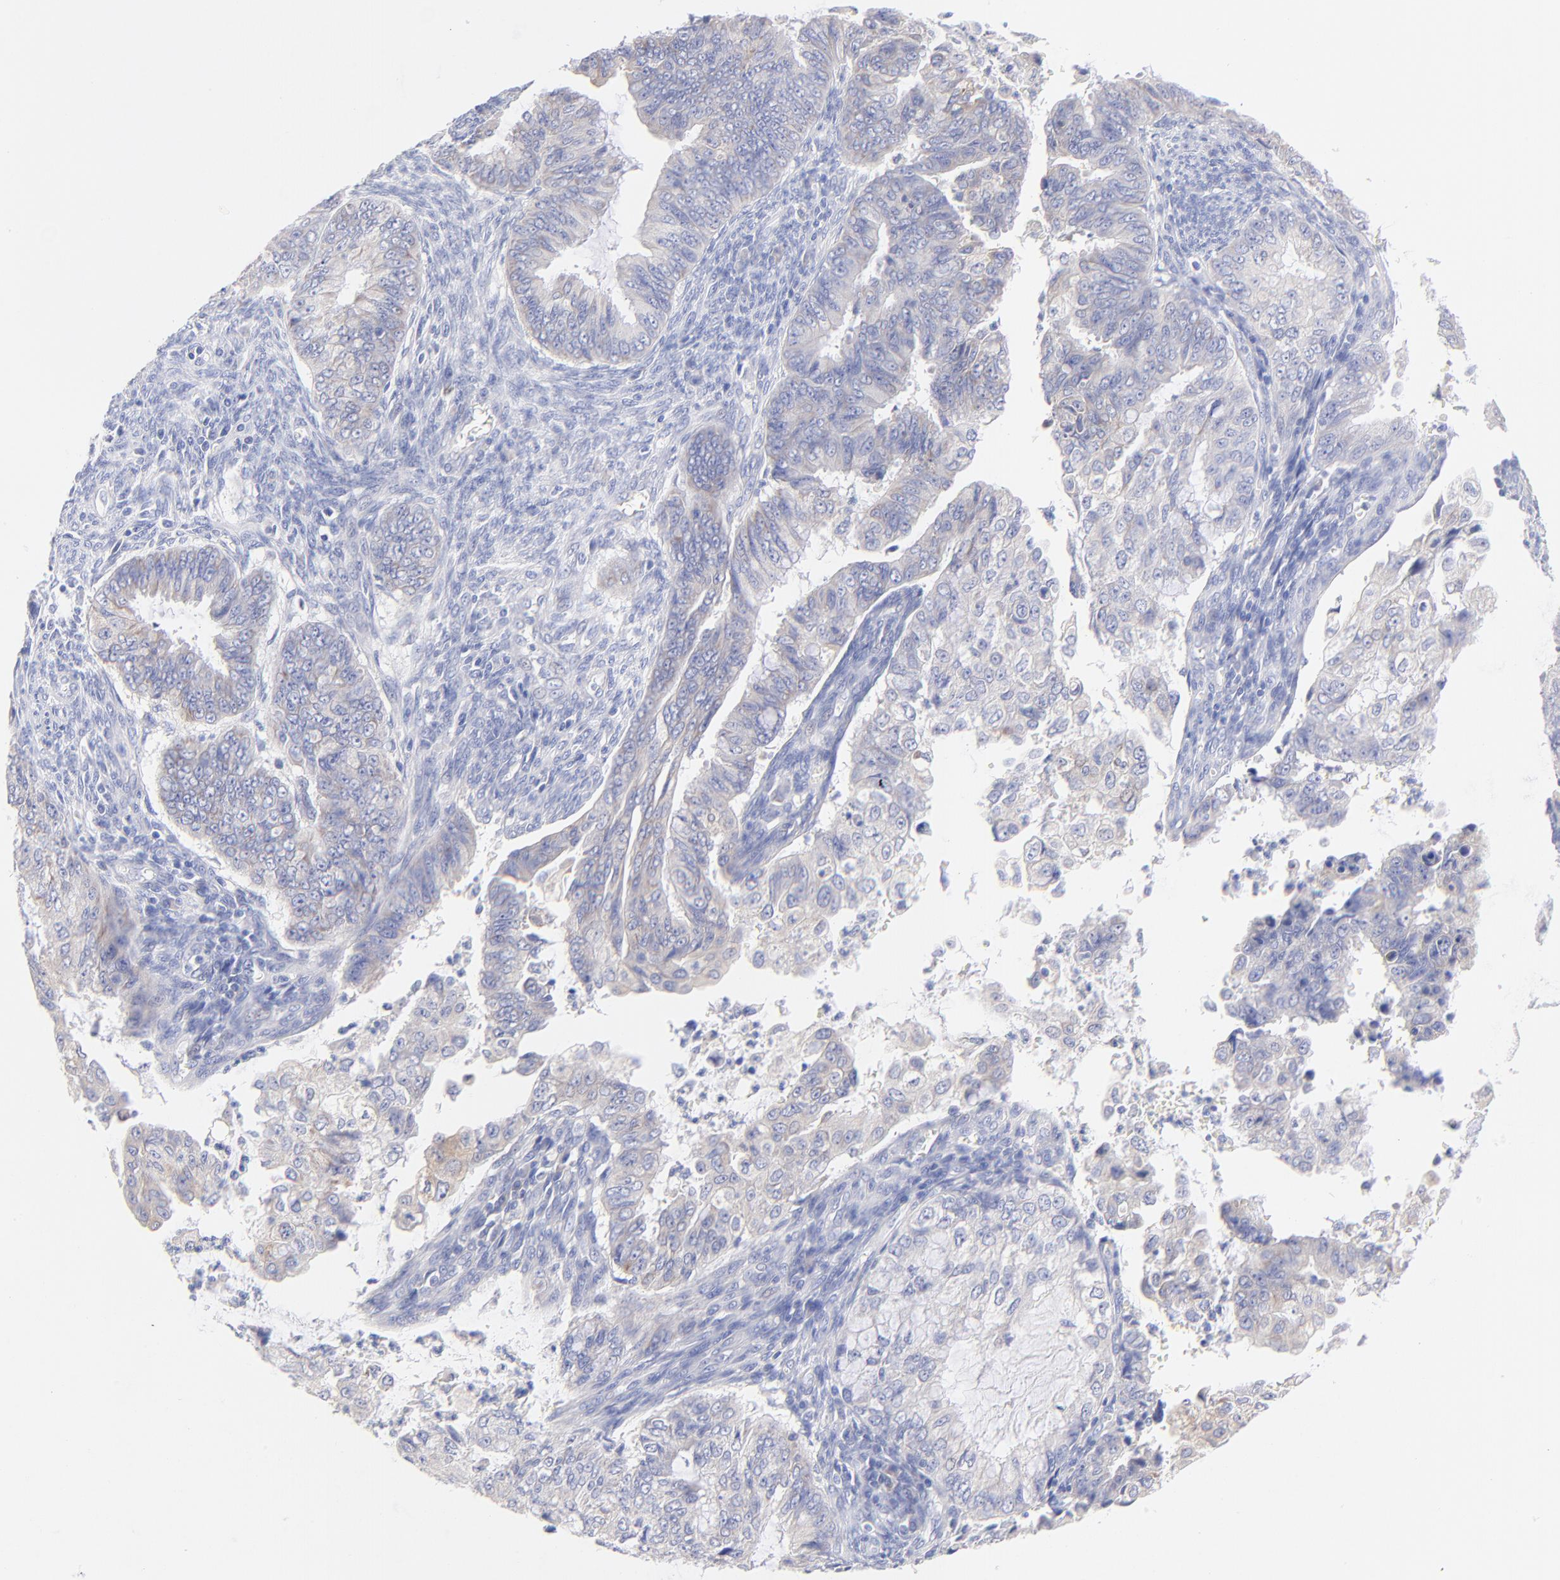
{"staining": {"intensity": "weak", "quantity": "<25%", "location": "cytoplasmic/membranous"}, "tissue": "endometrial cancer", "cell_type": "Tumor cells", "image_type": "cancer", "snomed": [{"axis": "morphology", "description": "Adenocarcinoma, NOS"}, {"axis": "topography", "description": "Endometrium"}], "caption": "This image is of endometrial adenocarcinoma stained with immunohistochemistry (IHC) to label a protein in brown with the nuclei are counter-stained blue. There is no positivity in tumor cells.", "gene": "EBP", "patient": {"sex": "female", "age": 75}}